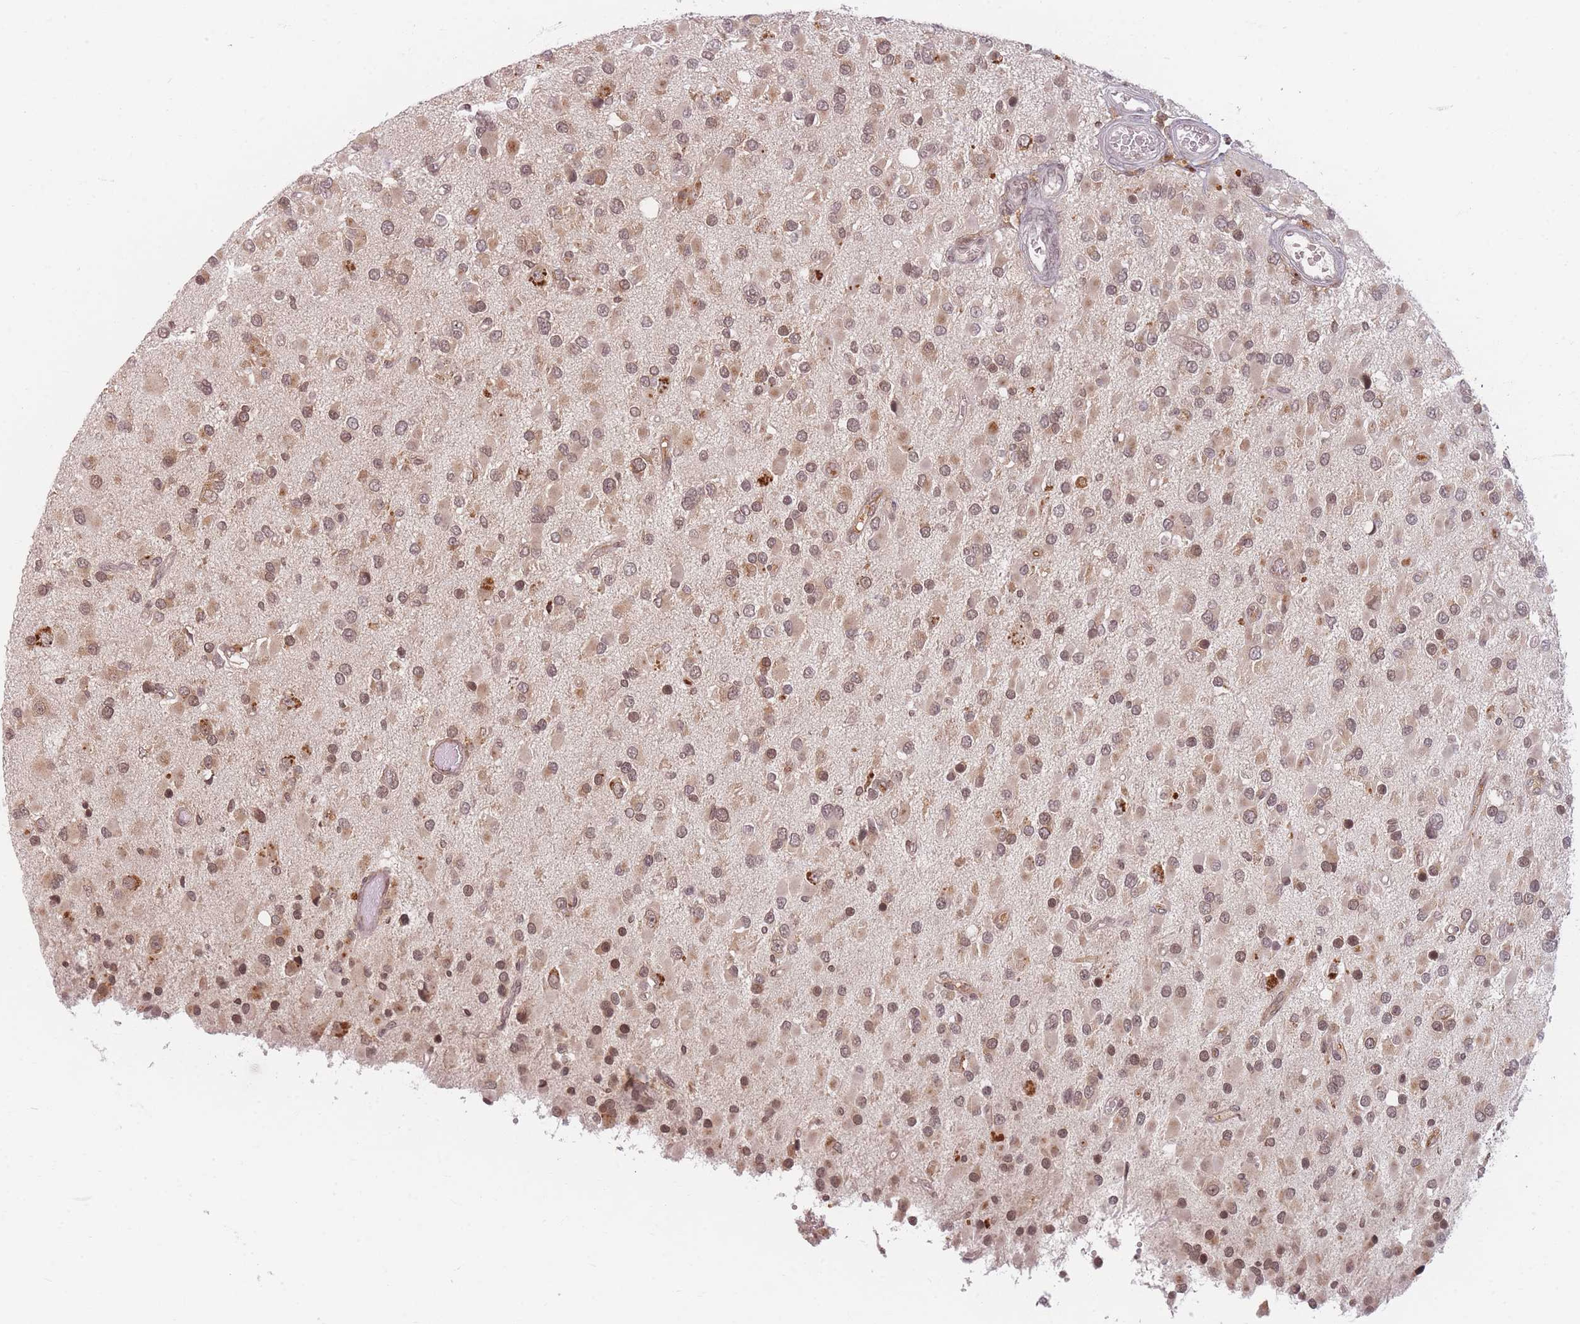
{"staining": {"intensity": "moderate", "quantity": ">75%", "location": "cytoplasmic/membranous,nuclear"}, "tissue": "glioma", "cell_type": "Tumor cells", "image_type": "cancer", "snomed": [{"axis": "morphology", "description": "Glioma, malignant, High grade"}, {"axis": "topography", "description": "Brain"}], "caption": "Moderate cytoplasmic/membranous and nuclear expression for a protein is seen in approximately >75% of tumor cells of glioma using immunohistochemistry.", "gene": "SPATA45", "patient": {"sex": "male", "age": 53}}